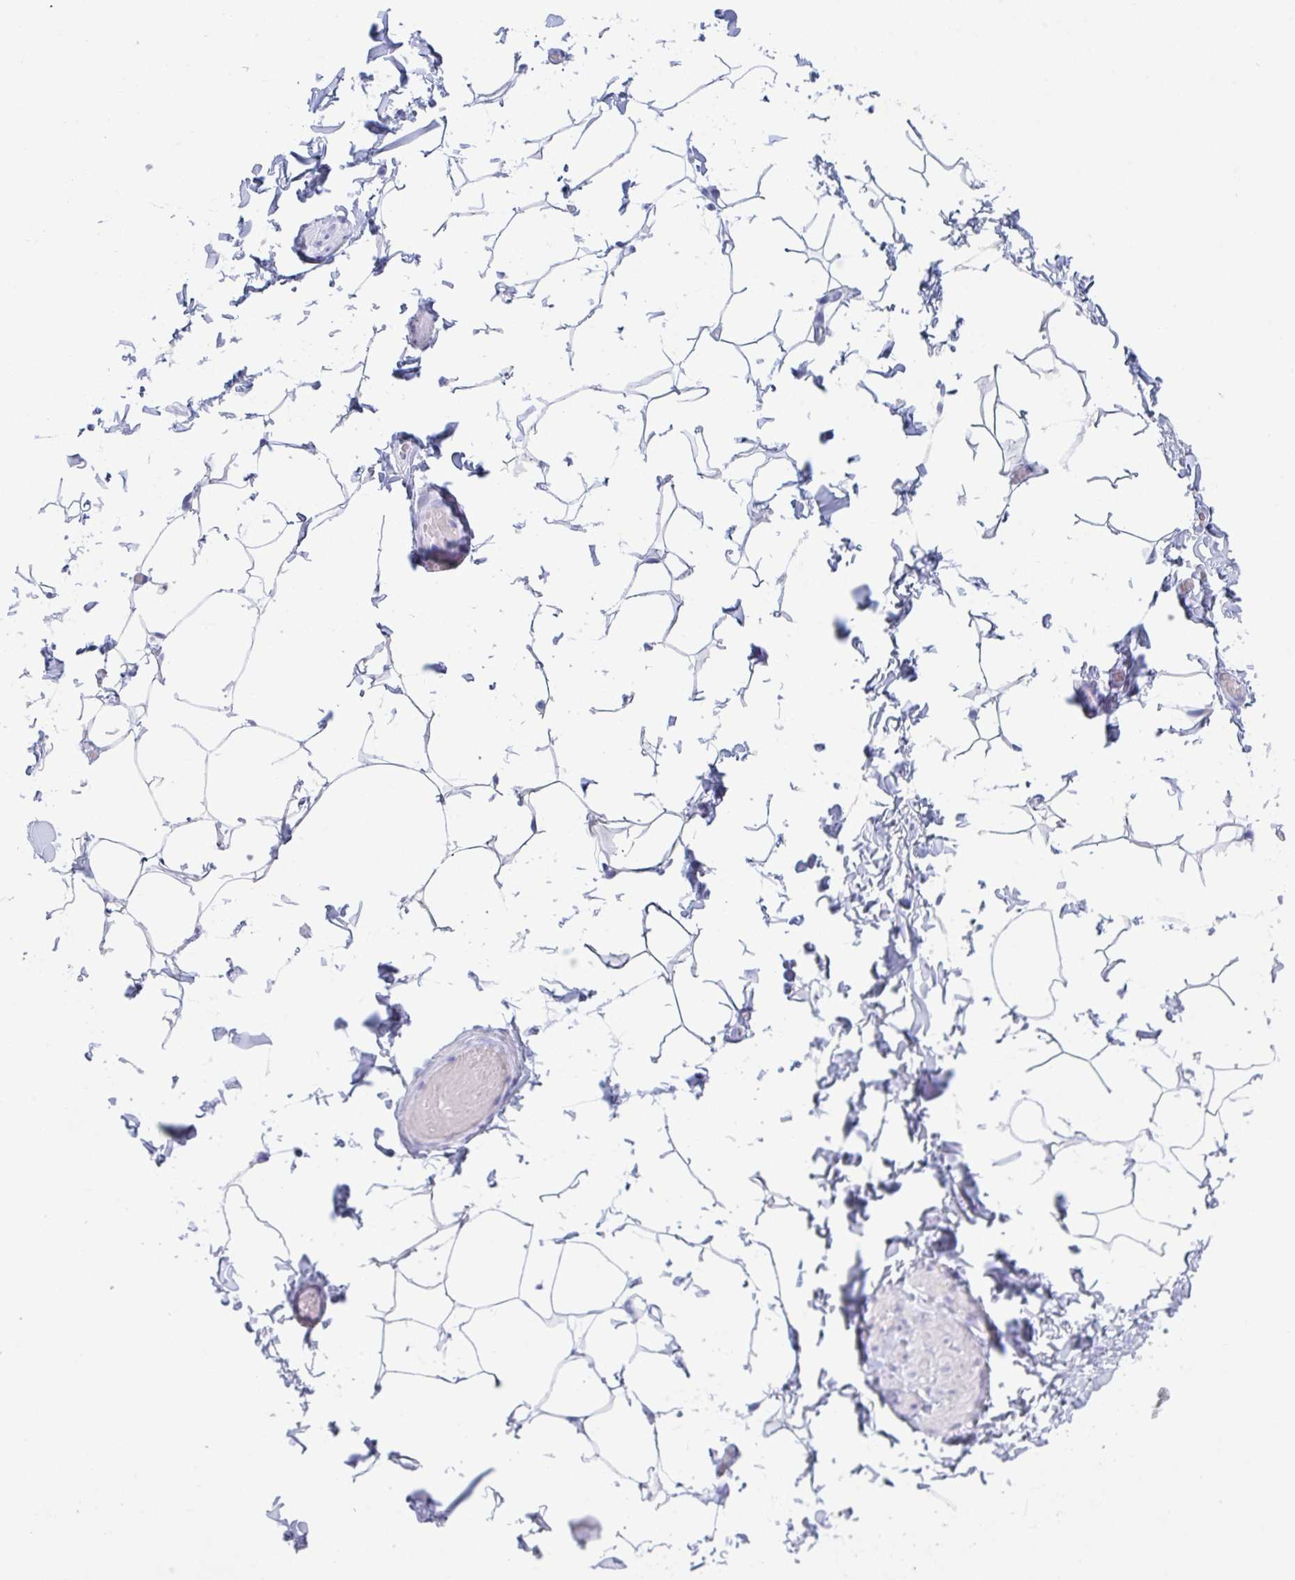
{"staining": {"intensity": "negative", "quantity": "none", "location": "none"}, "tissue": "adipose tissue", "cell_type": "Adipocytes", "image_type": "normal", "snomed": [{"axis": "morphology", "description": "Normal tissue, NOS"}, {"axis": "topography", "description": "Soft tissue"}, {"axis": "topography", "description": "Adipose tissue"}, {"axis": "topography", "description": "Vascular tissue"}, {"axis": "topography", "description": "Peripheral nerve tissue"}], "caption": "Immunohistochemistry (IHC) photomicrograph of unremarkable adipose tissue: human adipose tissue stained with DAB (3,3'-diaminobenzidine) exhibits no significant protein positivity in adipocytes. (DAB immunohistochemistry with hematoxylin counter stain).", "gene": "ZPBP", "patient": {"sex": "male", "age": 29}}